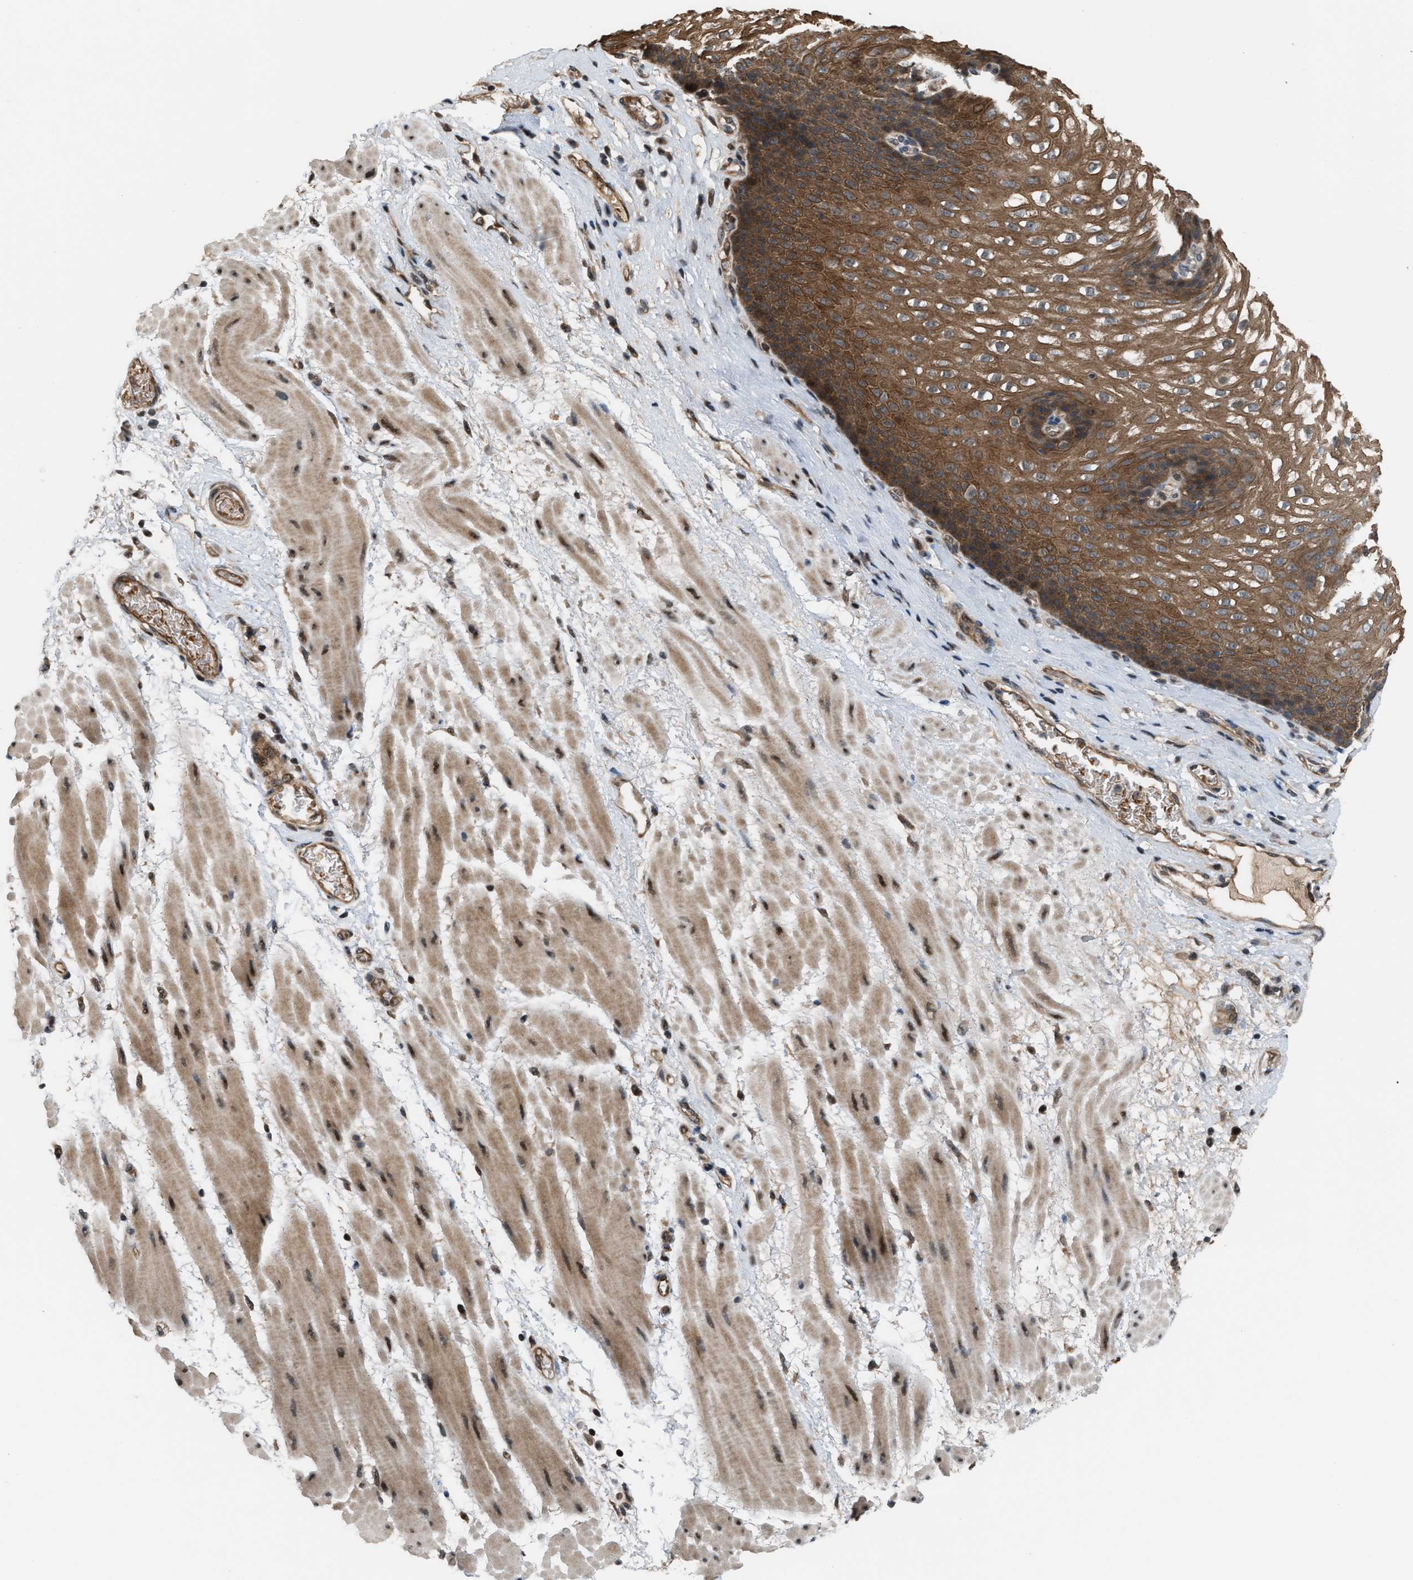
{"staining": {"intensity": "strong", "quantity": ">75%", "location": "cytoplasmic/membranous,nuclear"}, "tissue": "esophagus", "cell_type": "Squamous epithelial cells", "image_type": "normal", "snomed": [{"axis": "morphology", "description": "Normal tissue, NOS"}, {"axis": "topography", "description": "Esophagus"}], "caption": "Squamous epithelial cells exhibit high levels of strong cytoplasmic/membranous,nuclear expression in about >75% of cells in unremarkable esophagus. (DAB (3,3'-diaminobenzidine) IHC with brightfield microscopy, high magnification).", "gene": "RFFL", "patient": {"sex": "male", "age": 48}}